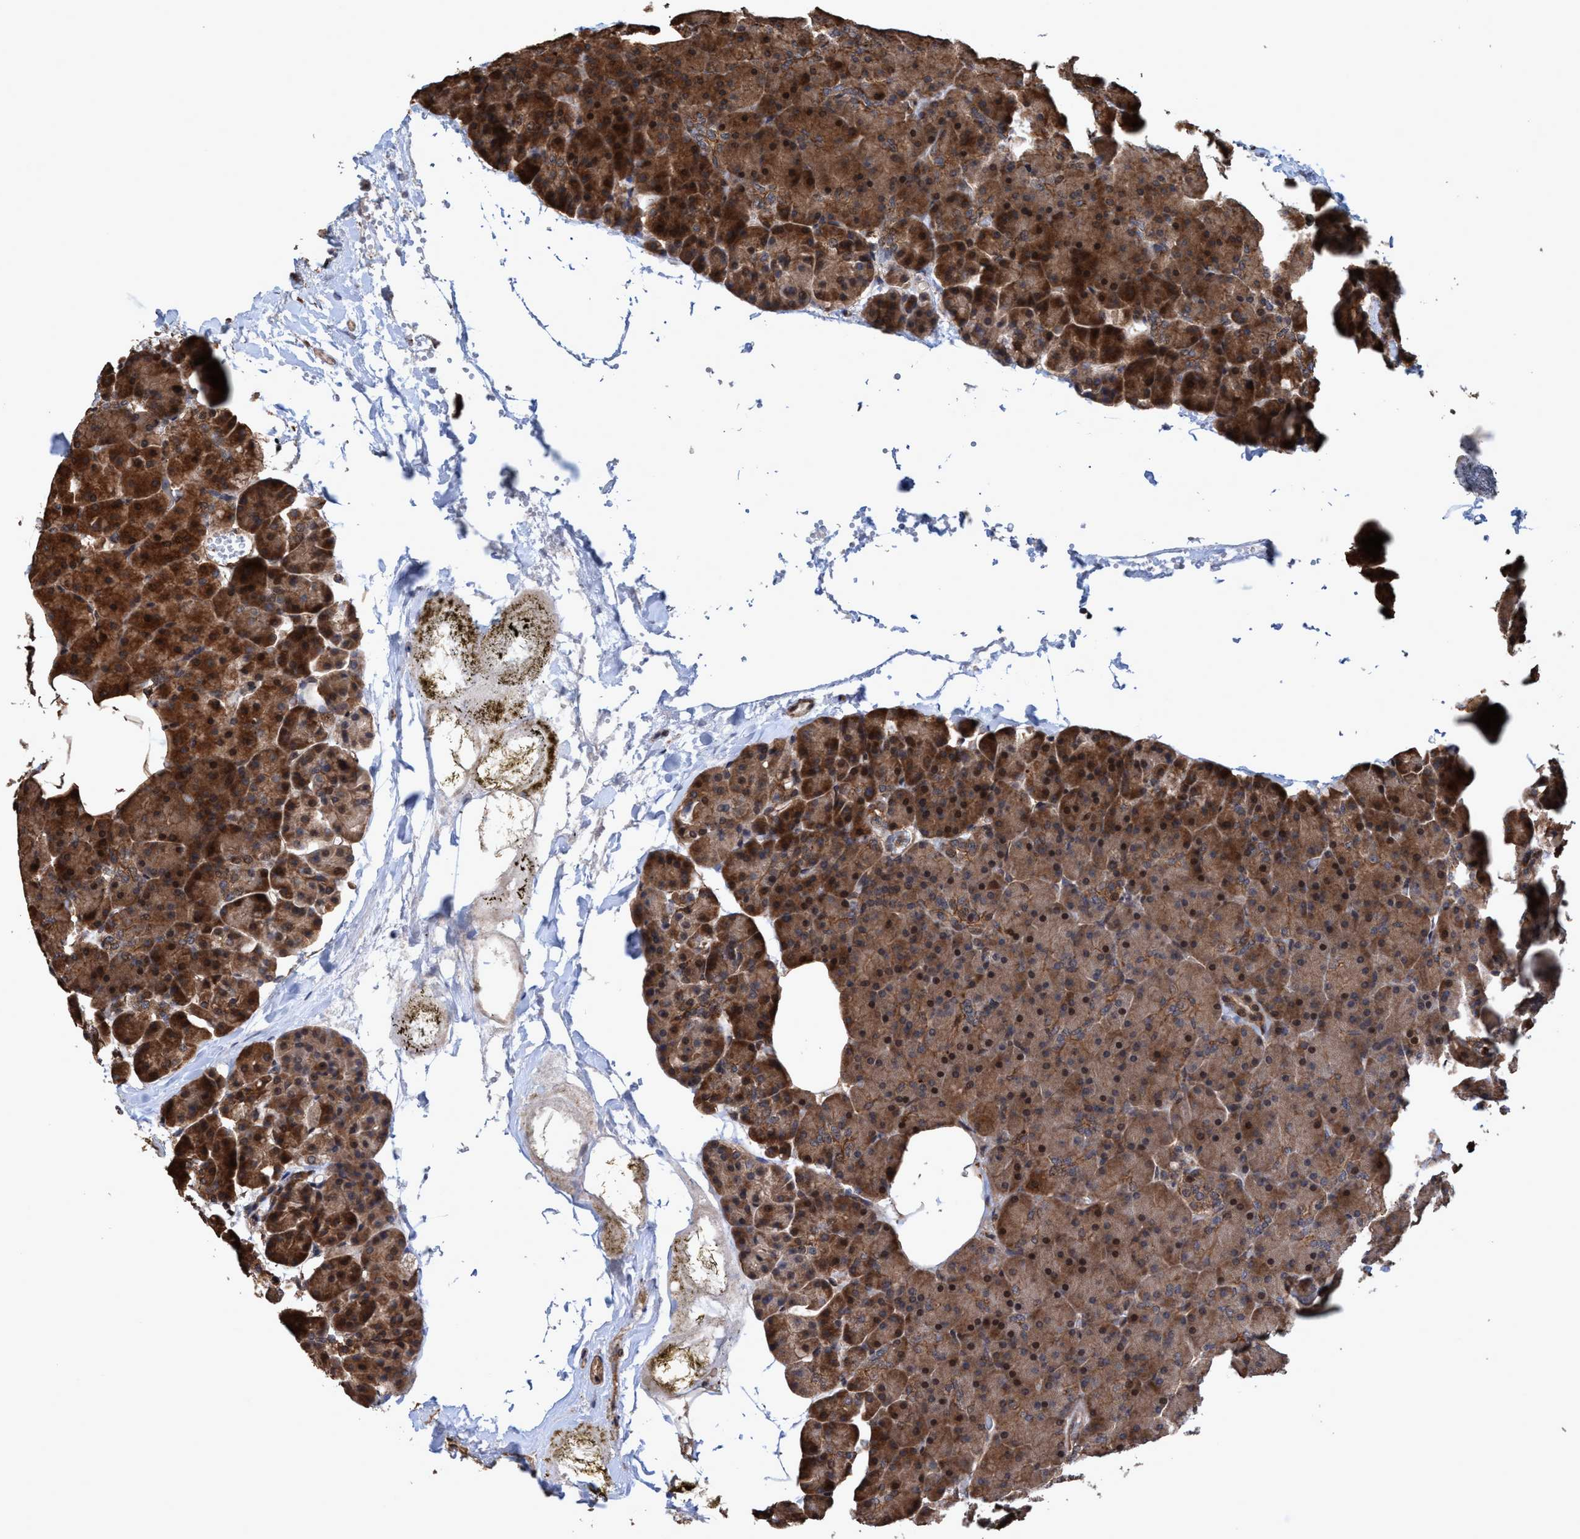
{"staining": {"intensity": "moderate", "quantity": ">75%", "location": "cytoplasmic/membranous,nuclear"}, "tissue": "pancreas", "cell_type": "Exocrine glandular cells", "image_type": "normal", "snomed": [{"axis": "morphology", "description": "Normal tissue, NOS"}, {"axis": "topography", "description": "Pancreas"}], "caption": "High-magnification brightfield microscopy of benign pancreas stained with DAB (3,3'-diaminobenzidine) (brown) and counterstained with hematoxylin (blue). exocrine glandular cells exhibit moderate cytoplasmic/membranous,nuclear positivity is identified in approximately>75% of cells. The protein of interest is stained brown, and the nuclei are stained in blue (DAB IHC with brightfield microscopy, high magnification).", "gene": "TRPC7", "patient": {"sex": "female", "age": 35}}